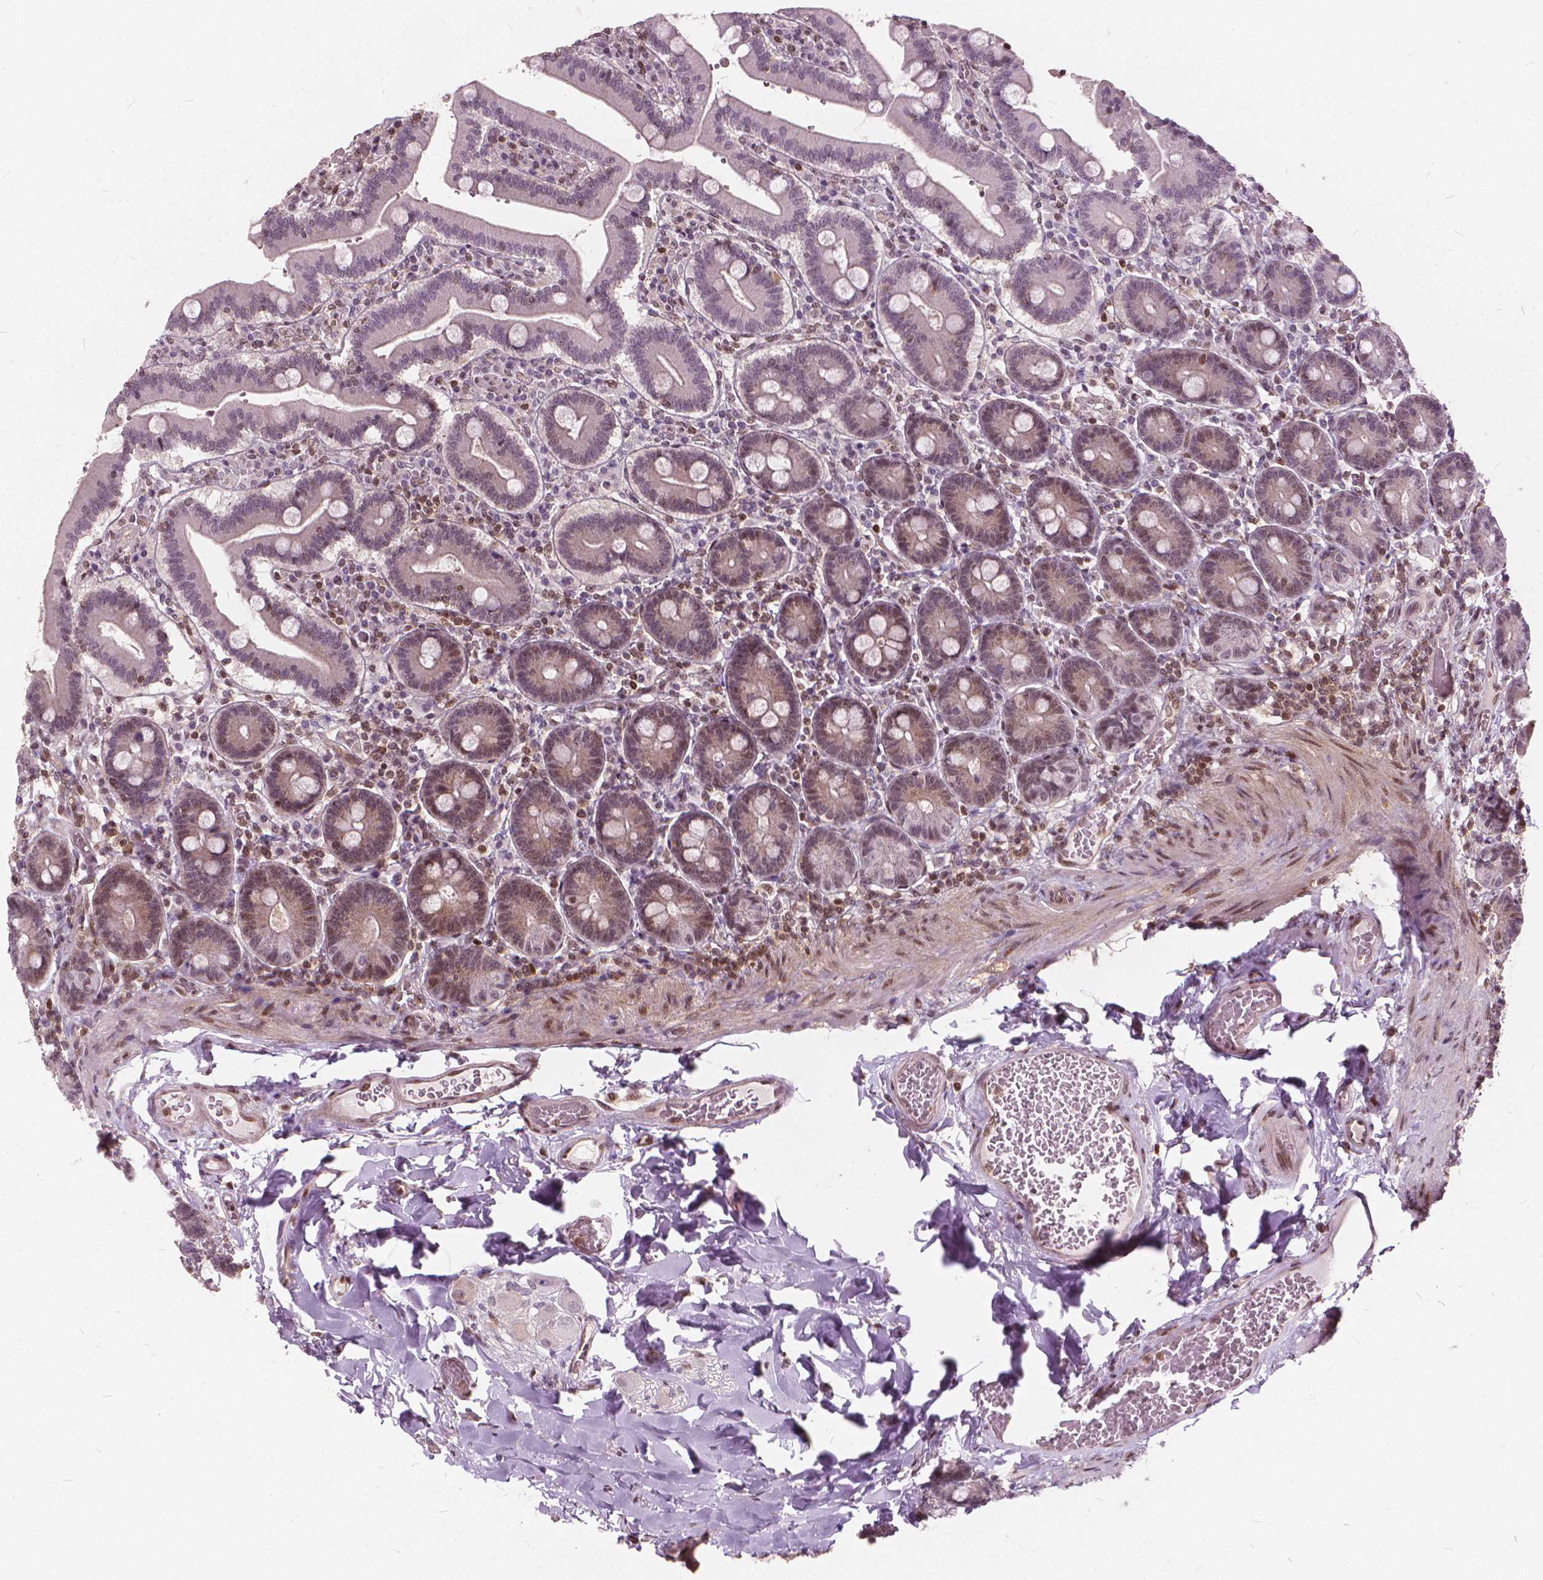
{"staining": {"intensity": "moderate", "quantity": "25%-75%", "location": "nuclear"}, "tissue": "duodenum", "cell_type": "Glandular cells", "image_type": "normal", "snomed": [{"axis": "morphology", "description": "Normal tissue, NOS"}, {"axis": "topography", "description": "Duodenum"}], "caption": "Immunohistochemical staining of normal duodenum demonstrates 25%-75% levels of moderate nuclear protein expression in approximately 25%-75% of glandular cells. The staining is performed using DAB (3,3'-diaminobenzidine) brown chromogen to label protein expression. The nuclei are counter-stained blue using hematoxylin.", "gene": "STAT5B", "patient": {"sex": "female", "age": 62}}